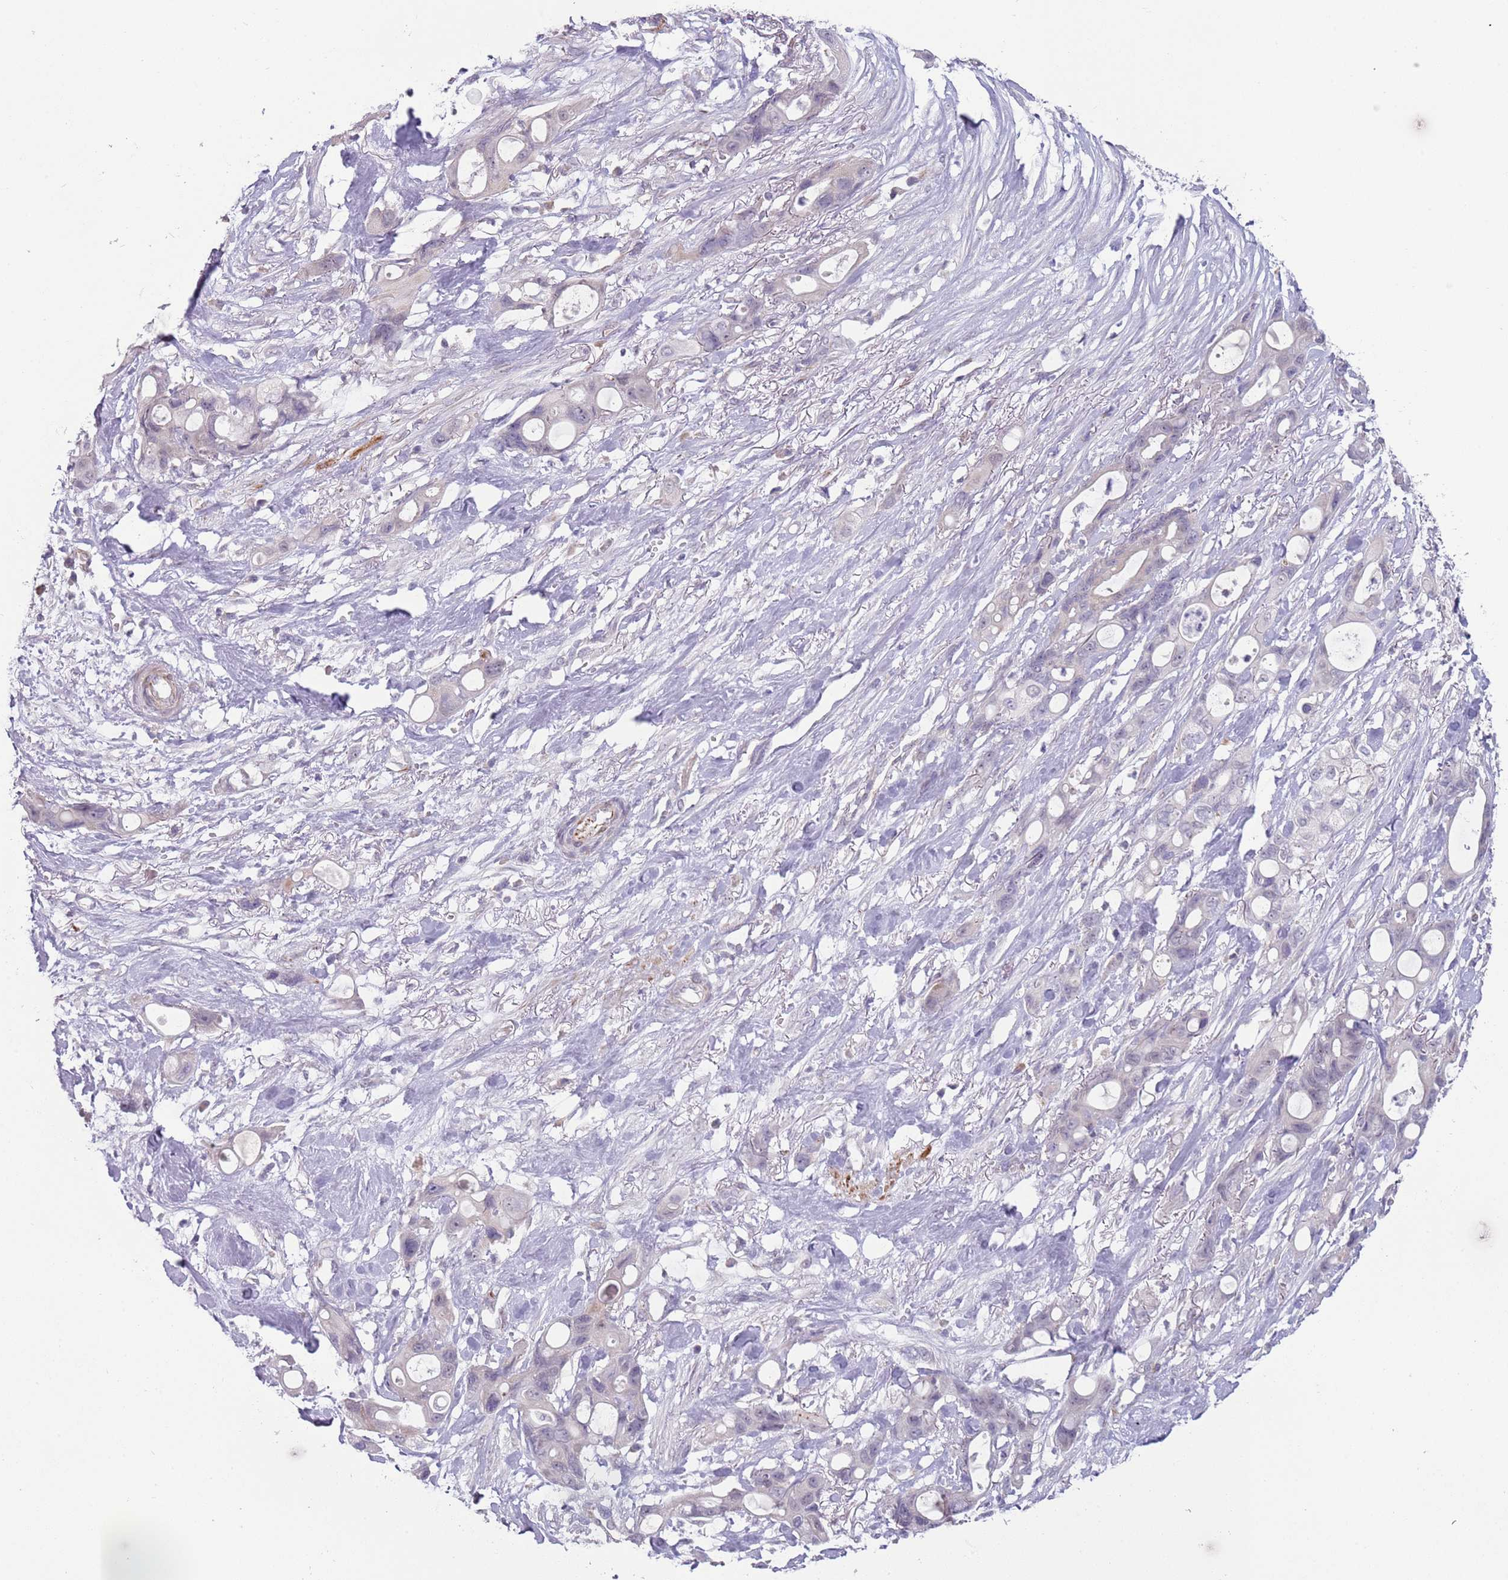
{"staining": {"intensity": "negative", "quantity": "none", "location": "none"}, "tissue": "ovarian cancer", "cell_type": "Tumor cells", "image_type": "cancer", "snomed": [{"axis": "morphology", "description": "Cystadenocarcinoma, mucinous, NOS"}, {"axis": "topography", "description": "Ovary"}], "caption": "This is an immunohistochemistry (IHC) micrograph of human mucinous cystadenocarcinoma (ovarian). There is no positivity in tumor cells.", "gene": "NBPF3", "patient": {"sex": "female", "age": 70}}